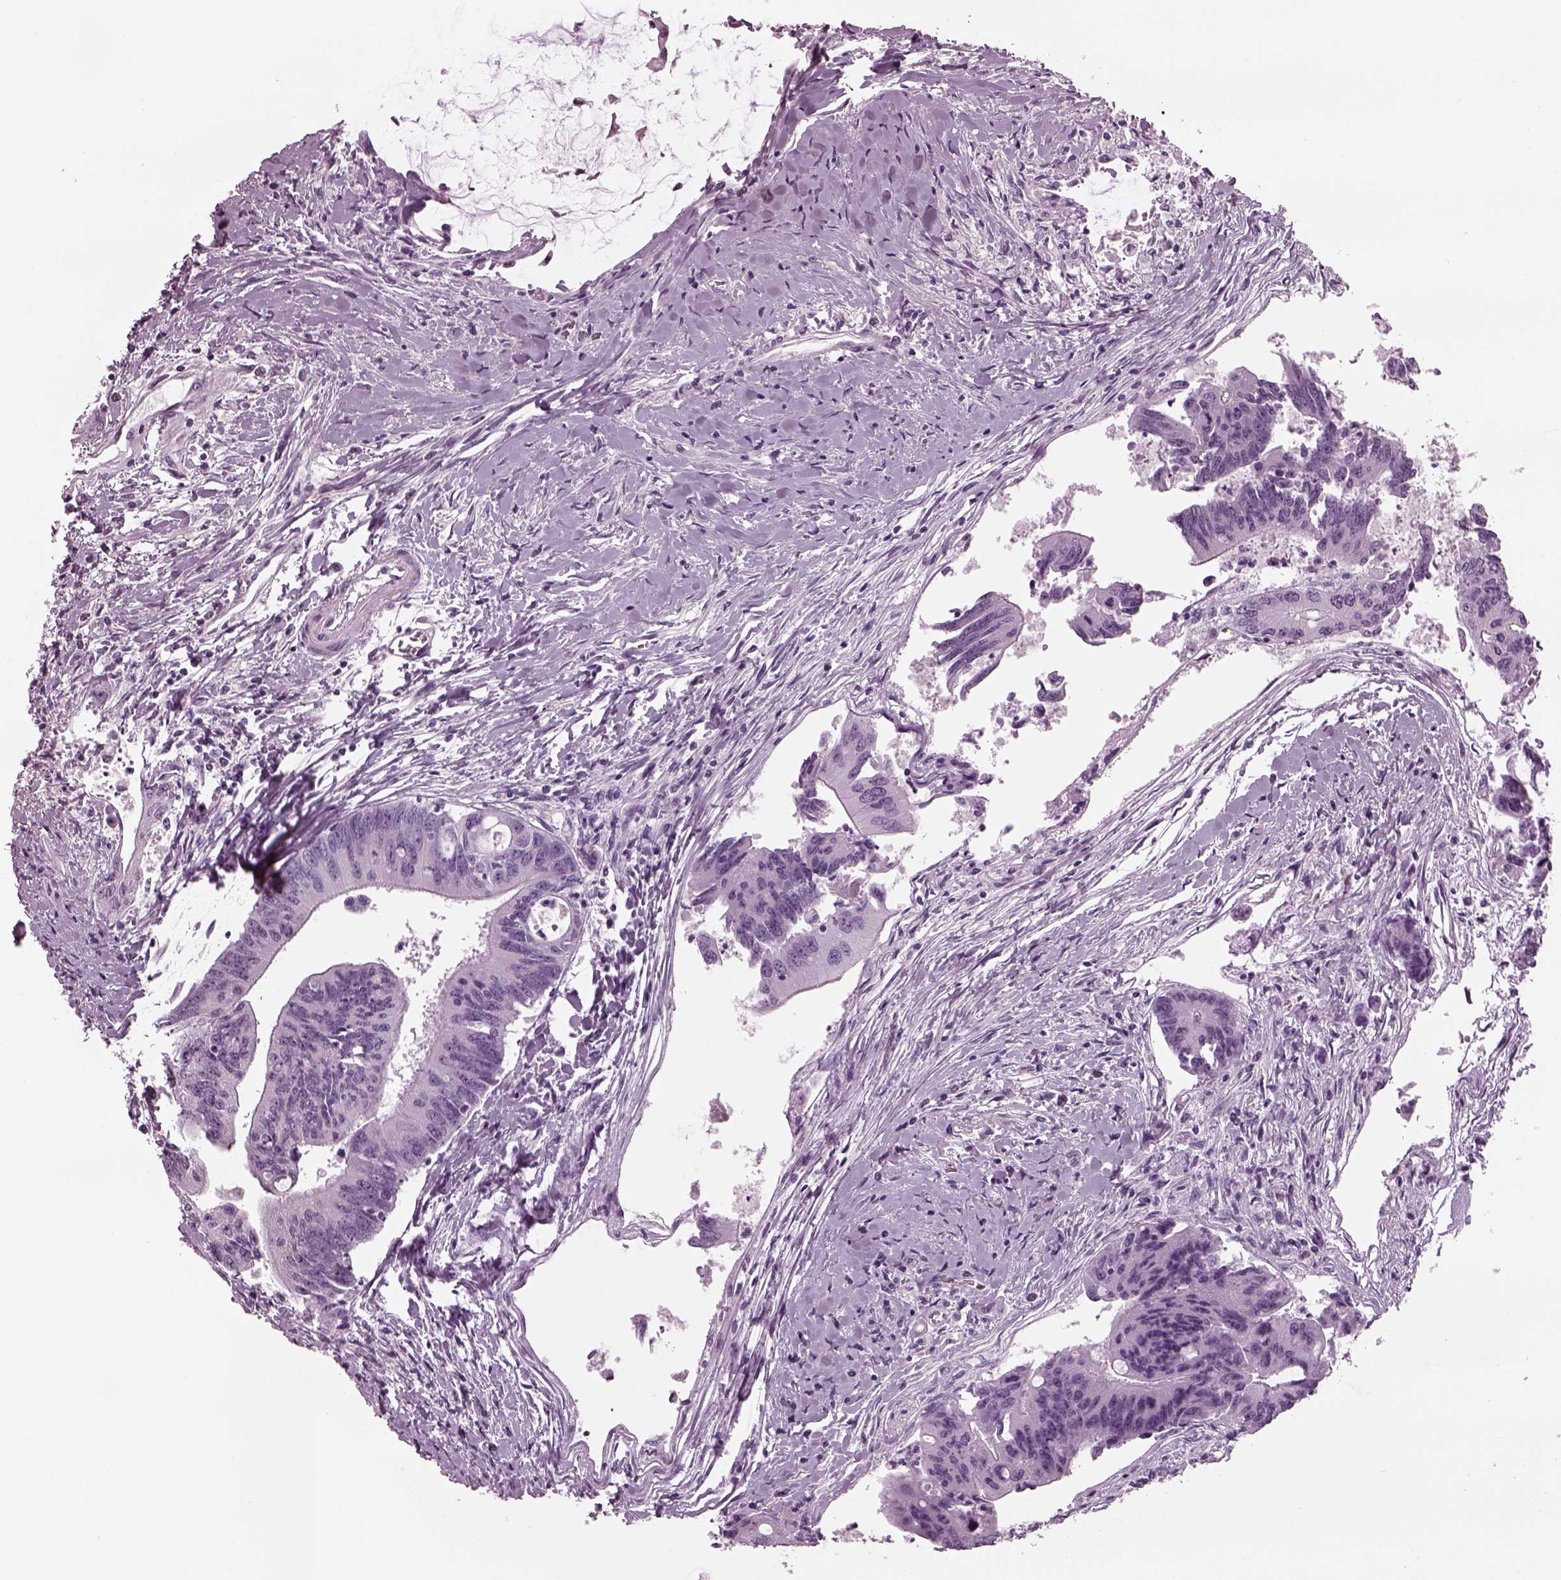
{"staining": {"intensity": "negative", "quantity": "none", "location": "none"}, "tissue": "colorectal cancer", "cell_type": "Tumor cells", "image_type": "cancer", "snomed": [{"axis": "morphology", "description": "Adenocarcinoma, NOS"}, {"axis": "topography", "description": "Rectum"}], "caption": "An immunohistochemistry (IHC) image of colorectal cancer is shown. There is no staining in tumor cells of colorectal cancer.", "gene": "TPPP2", "patient": {"sex": "male", "age": 59}}